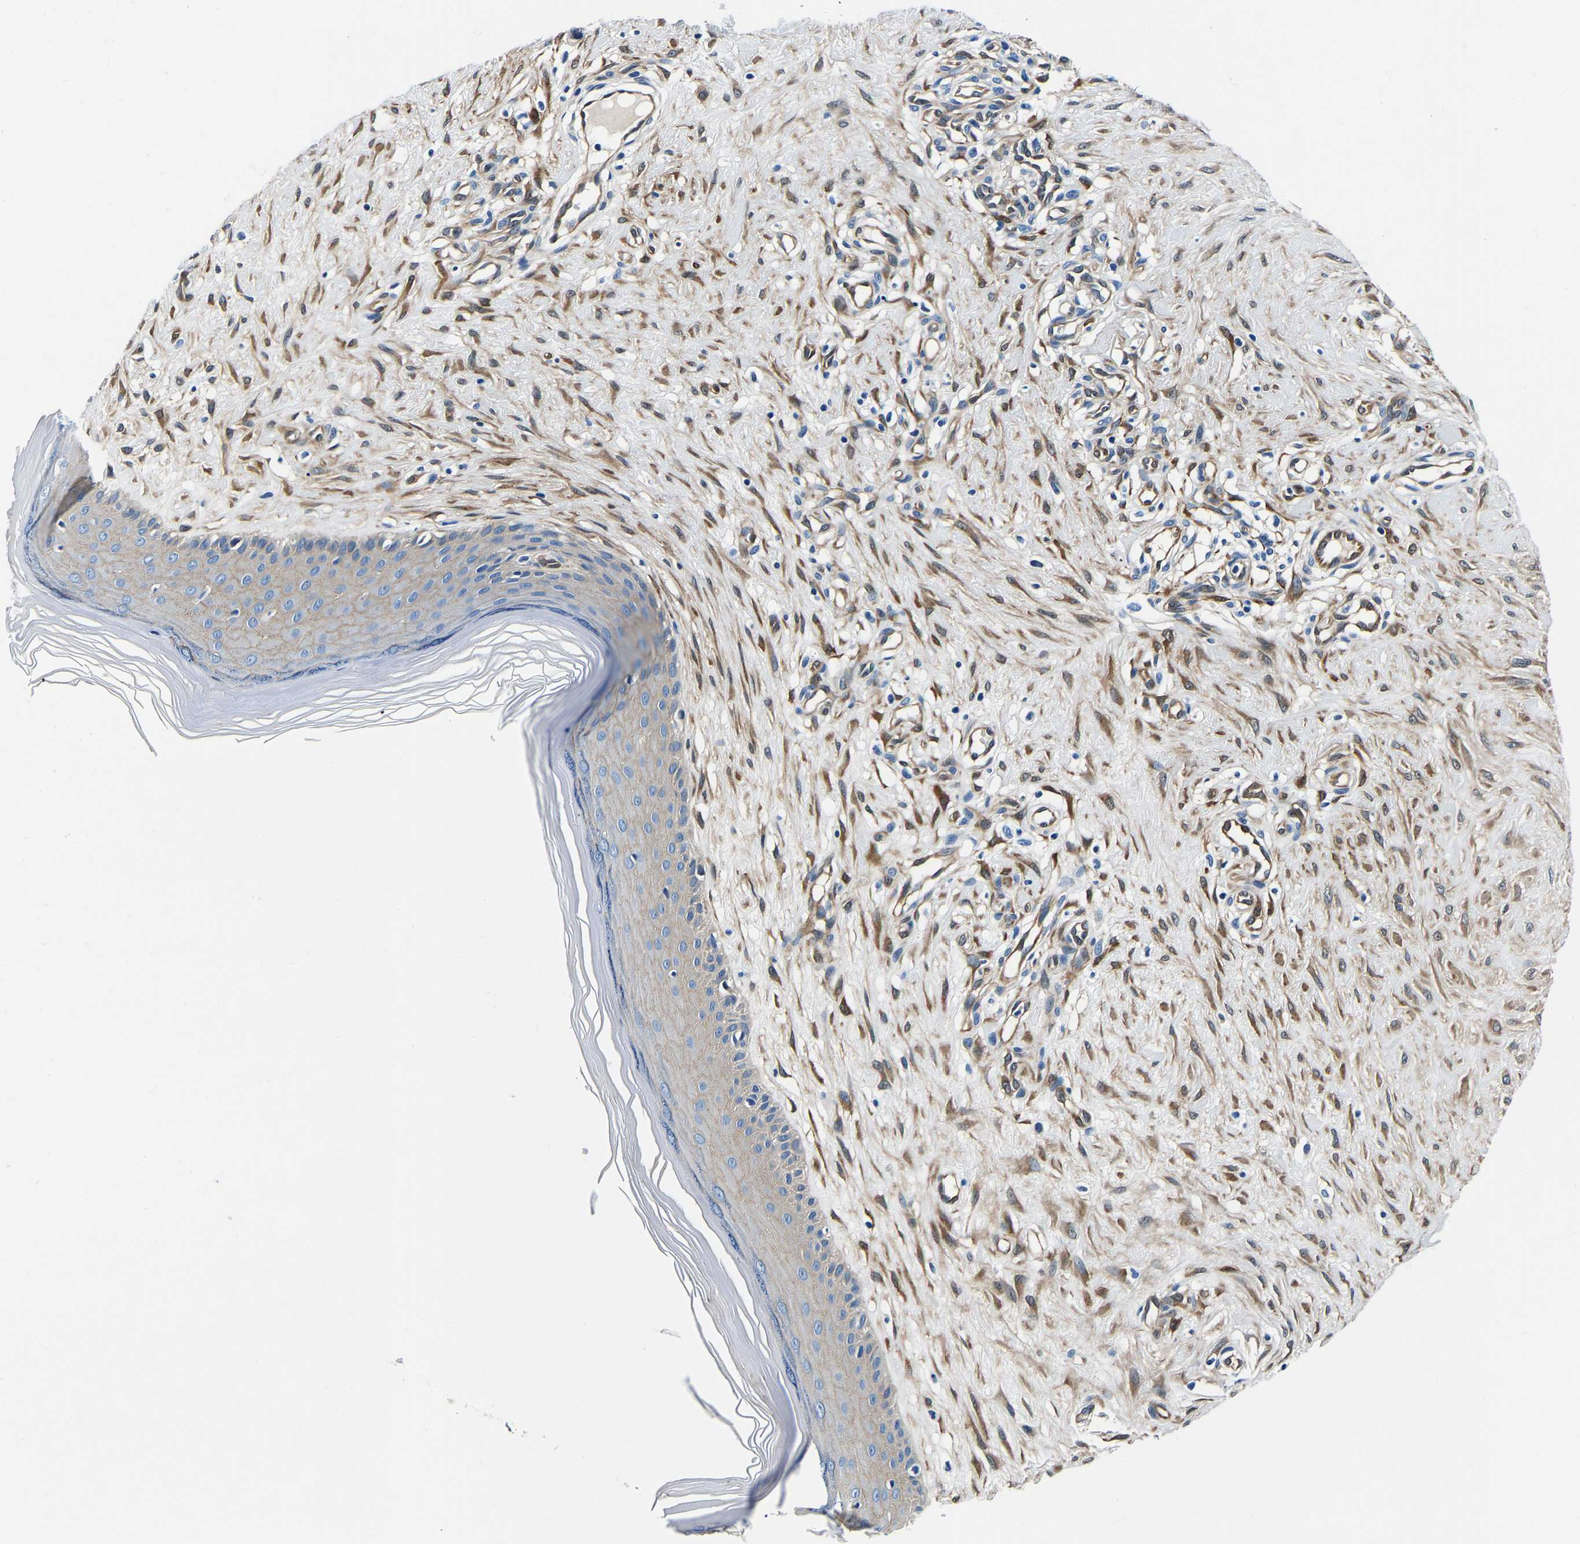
{"staining": {"intensity": "moderate", "quantity": ">75%", "location": "cytoplasmic/membranous"}, "tissue": "skin", "cell_type": "Fibroblasts", "image_type": "normal", "snomed": [{"axis": "morphology", "description": "Normal tissue, NOS"}, {"axis": "topography", "description": "Skin"}], "caption": "Brown immunohistochemical staining in benign human skin demonstrates moderate cytoplasmic/membranous staining in about >75% of fibroblasts.", "gene": "S100A13", "patient": {"sex": "male", "age": 41}}